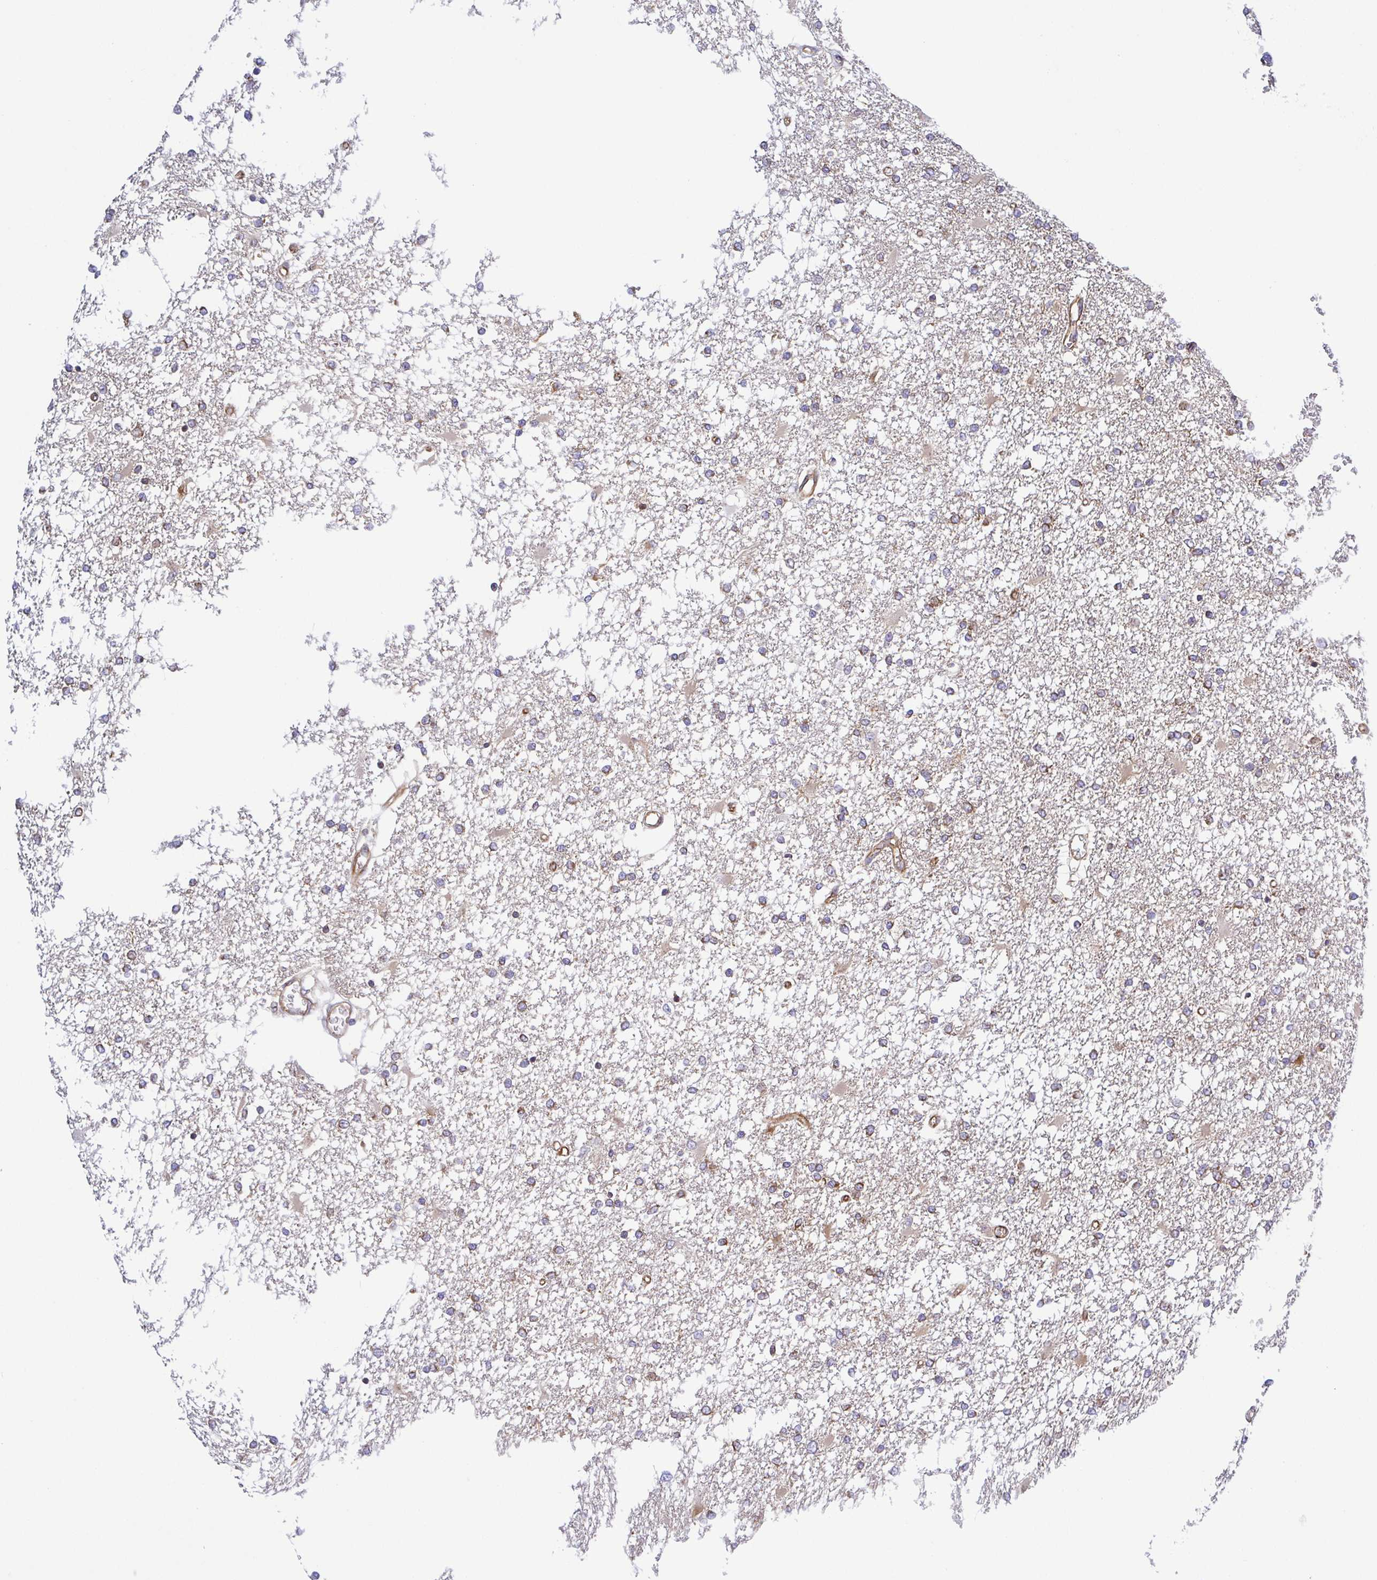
{"staining": {"intensity": "weak", "quantity": "<25%", "location": "cytoplasmic/membranous"}, "tissue": "glioma", "cell_type": "Tumor cells", "image_type": "cancer", "snomed": [{"axis": "morphology", "description": "Glioma, malignant, High grade"}, {"axis": "topography", "description": "Cerebral cortex"}], "caption": "An image of glioma stained for a protein exhibits no brown staining in tumor cells.", "gene": "KIF5B", "patient": {"sex": "male", "age": 79}}